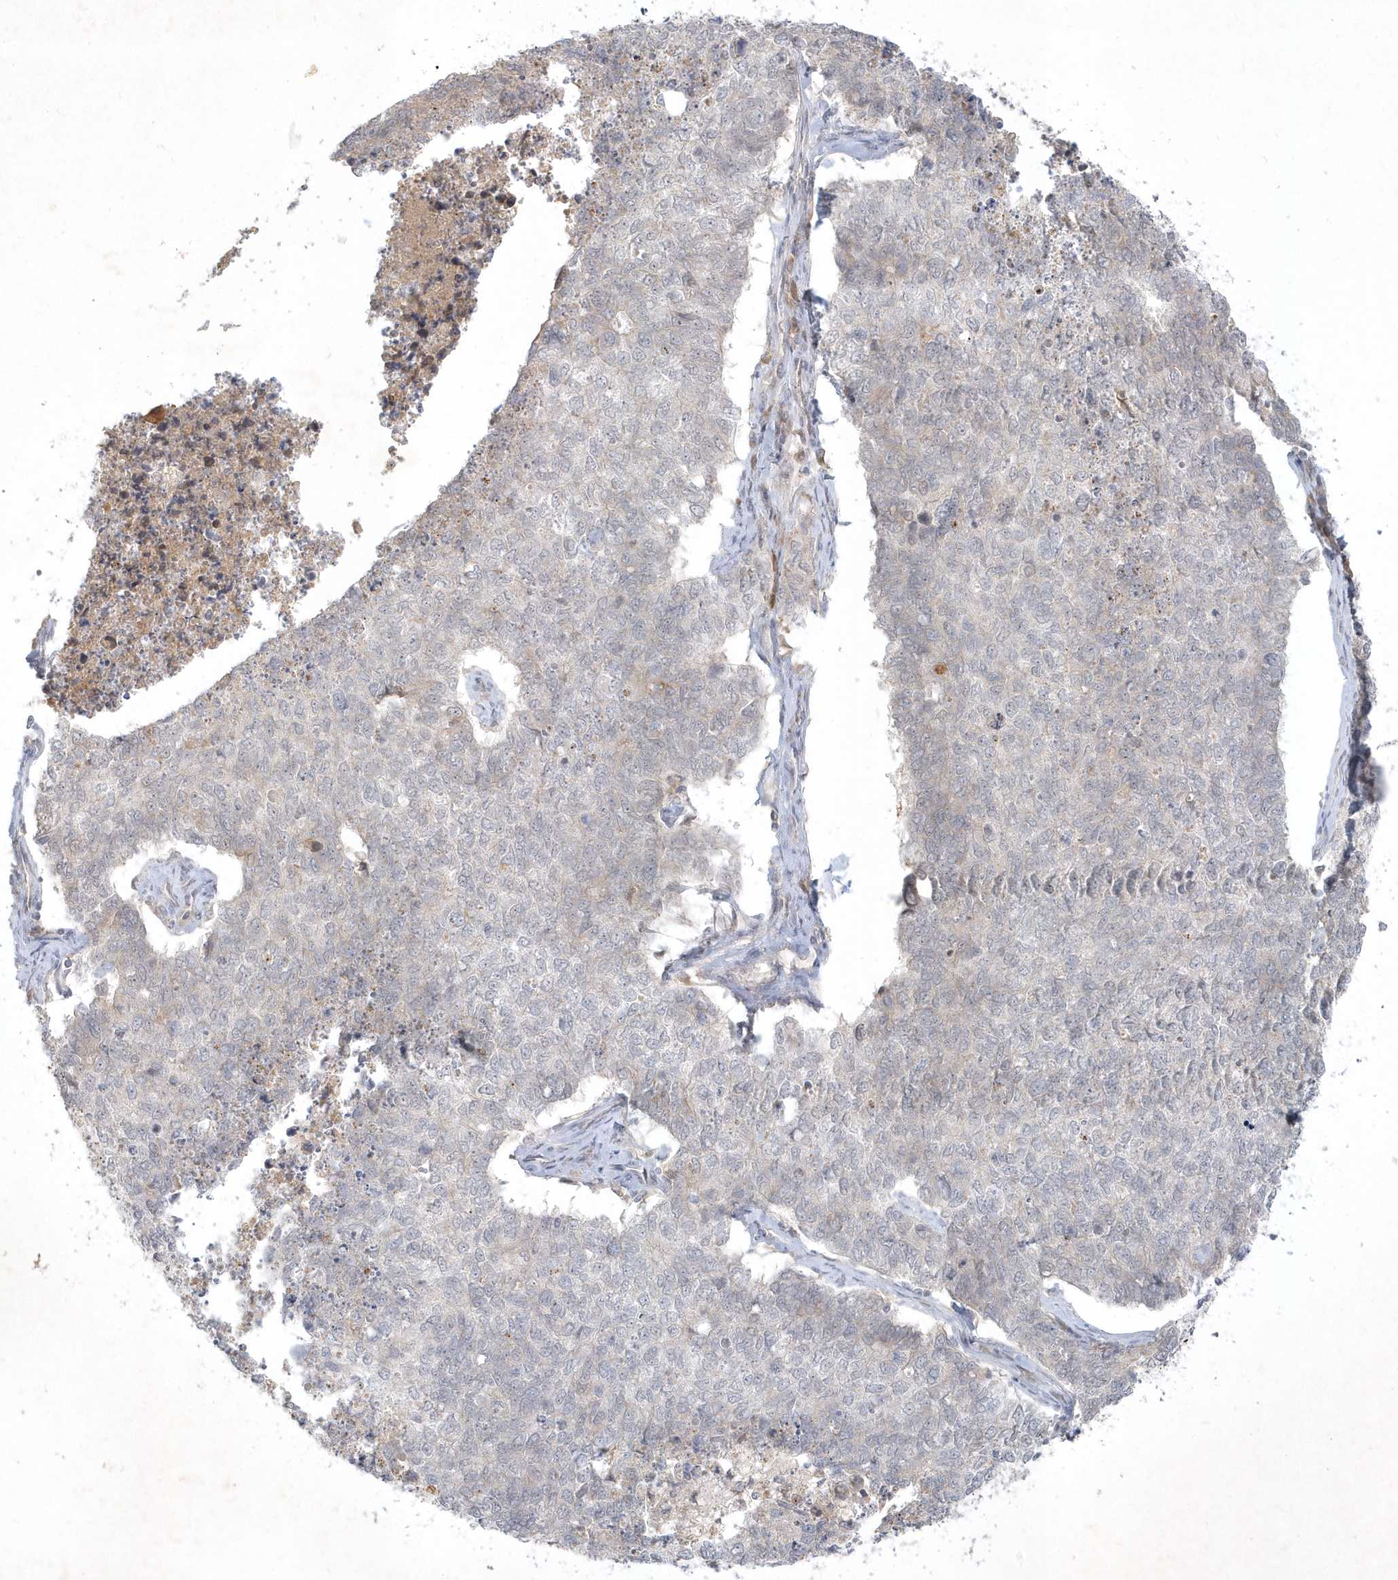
{"staining": {"intensity": "negative", "quantity": "none", "location": "none"}, "tissue": "cervical cancer", "cell_type": "Tumor cells", "image_type": "cancer", "snomed": [{"axis": "morphology", "description": "Squamous cell carcinoma, NOS"}, {"axis": "topography", "description": "Cervix"}], "caption": "Tumor cells show no significant staining in cervical cancer (squamous cell carcinoma).", "gene": "BOD1", "patient": {"sex": "female", "age": 63}}